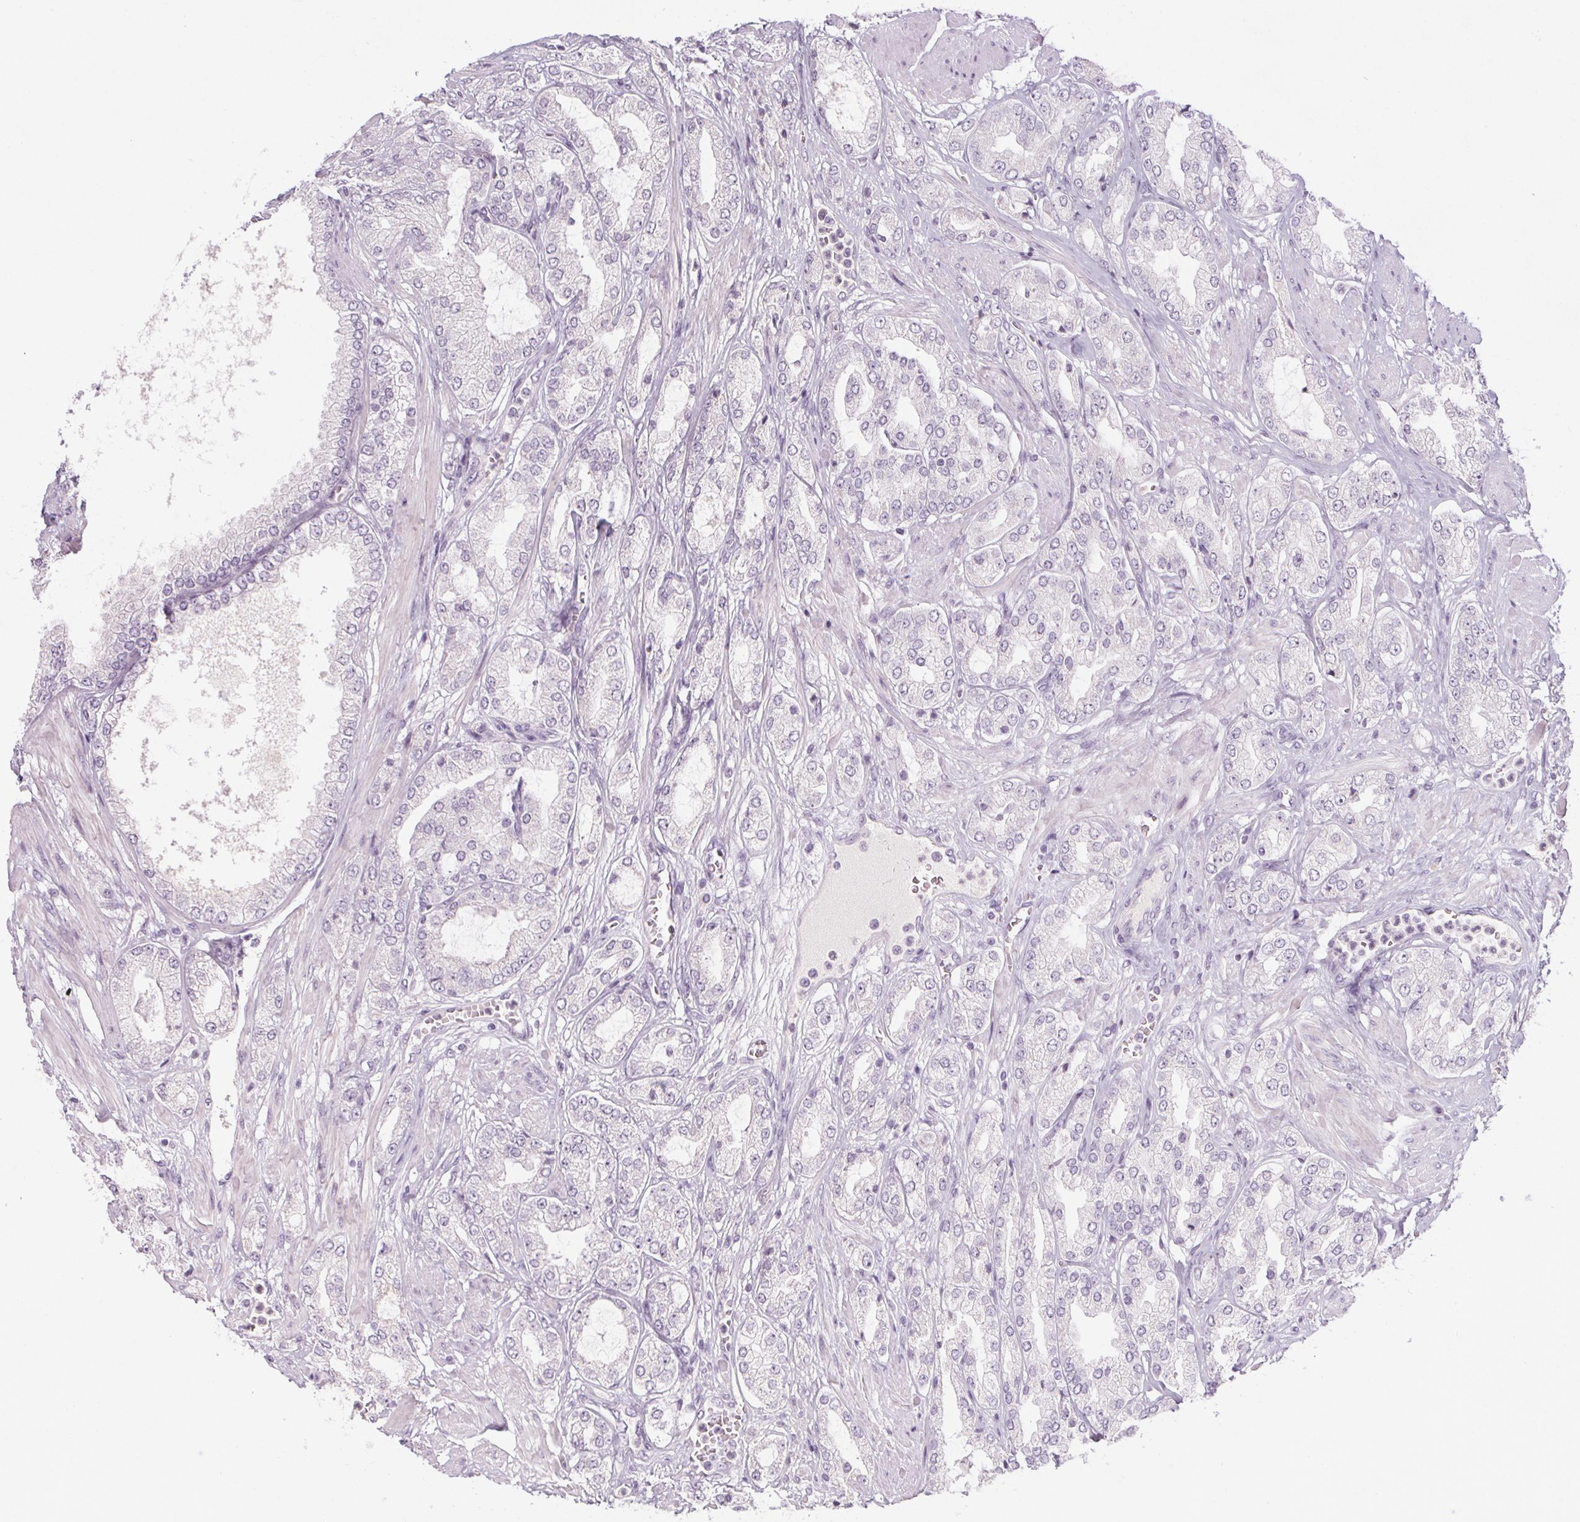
{"staining": {"intensity": "negative", "quantity": "none", "location": "none"}, "tissue": "prostate cancer", "cell_type": "Tumor cells", "image_type": "cancer", "snomed": [{"axis": "morphology", "description": "Adenocarcinoma, High grade"}, {"axis": "topography", "description": "Prostate"}], "caption": "Immunohistochemistry of adenocarcinoma (high-grade) (prostate) reveals no expression in tumor cells.", "gene": "RPTN", "patient": {"sex": "male", "age": 68}}